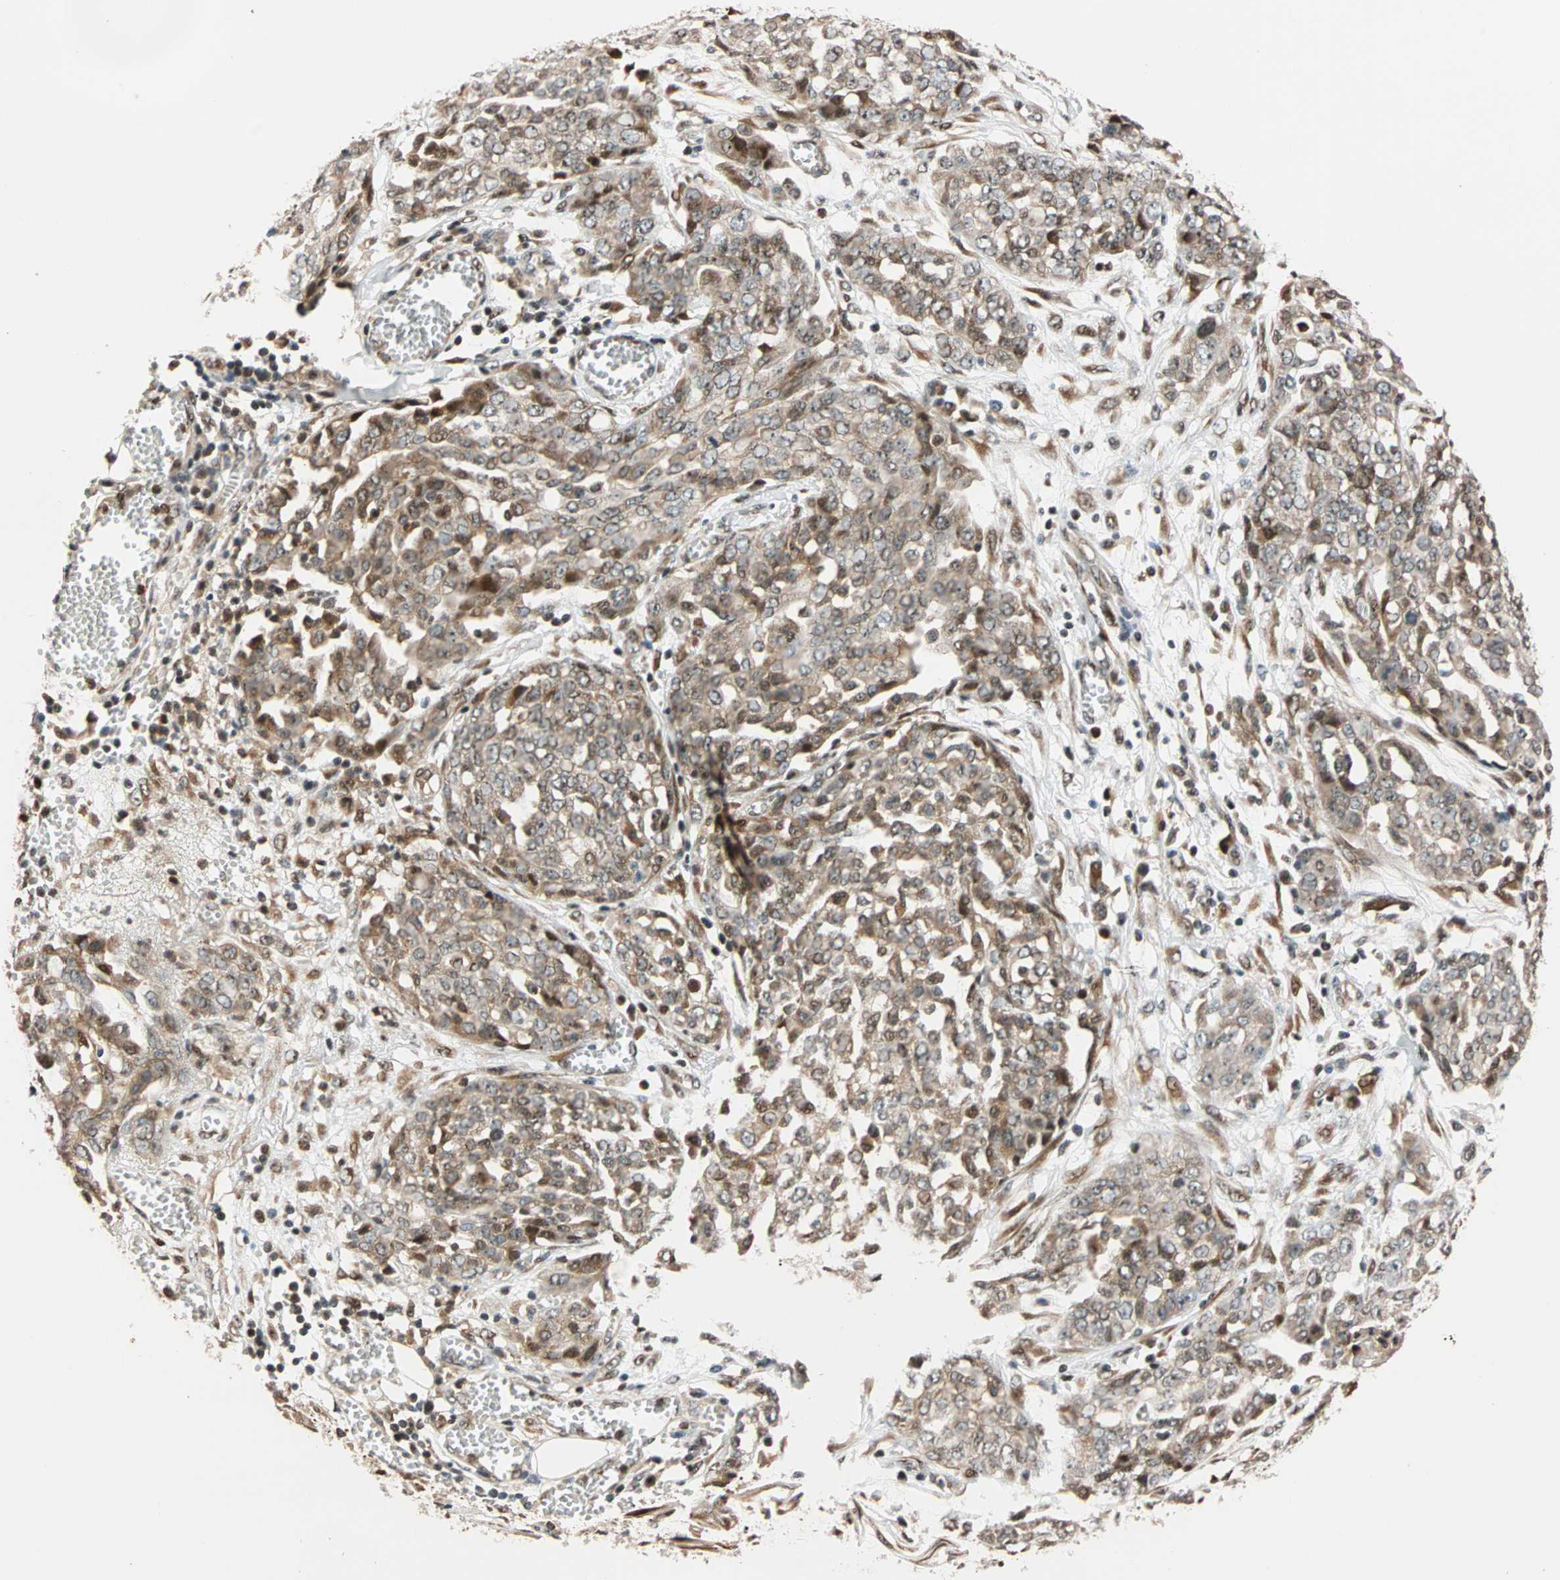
{"staining": {"intensity": "moderate", "quantity": ">75%", "location": "cytoplasmic/membranous,nuclear"}, "tissue": "ovarian cancer", "cell_type": "Tumor cells", "image_type": "cancer", "snomed": [{"axis": "morphology", "description": "Cystadenocarcinoma, serous, NOS"}, {"axis": "topography", "description": "Soft tissue"}, {"axis": "topography", "description": "Ovary"}], "caption": "A micrograph of serous cystadenocarcinoma (ovarian) stained for a protein demonstrates moderate cytoplasmic/membranous and nuclear brown staining in tumor cells. (DAB = brown stain, brightfield microscopy at high magnification).", "gene": "HECW1", "patient": {"sex": "female", "age": 57}}